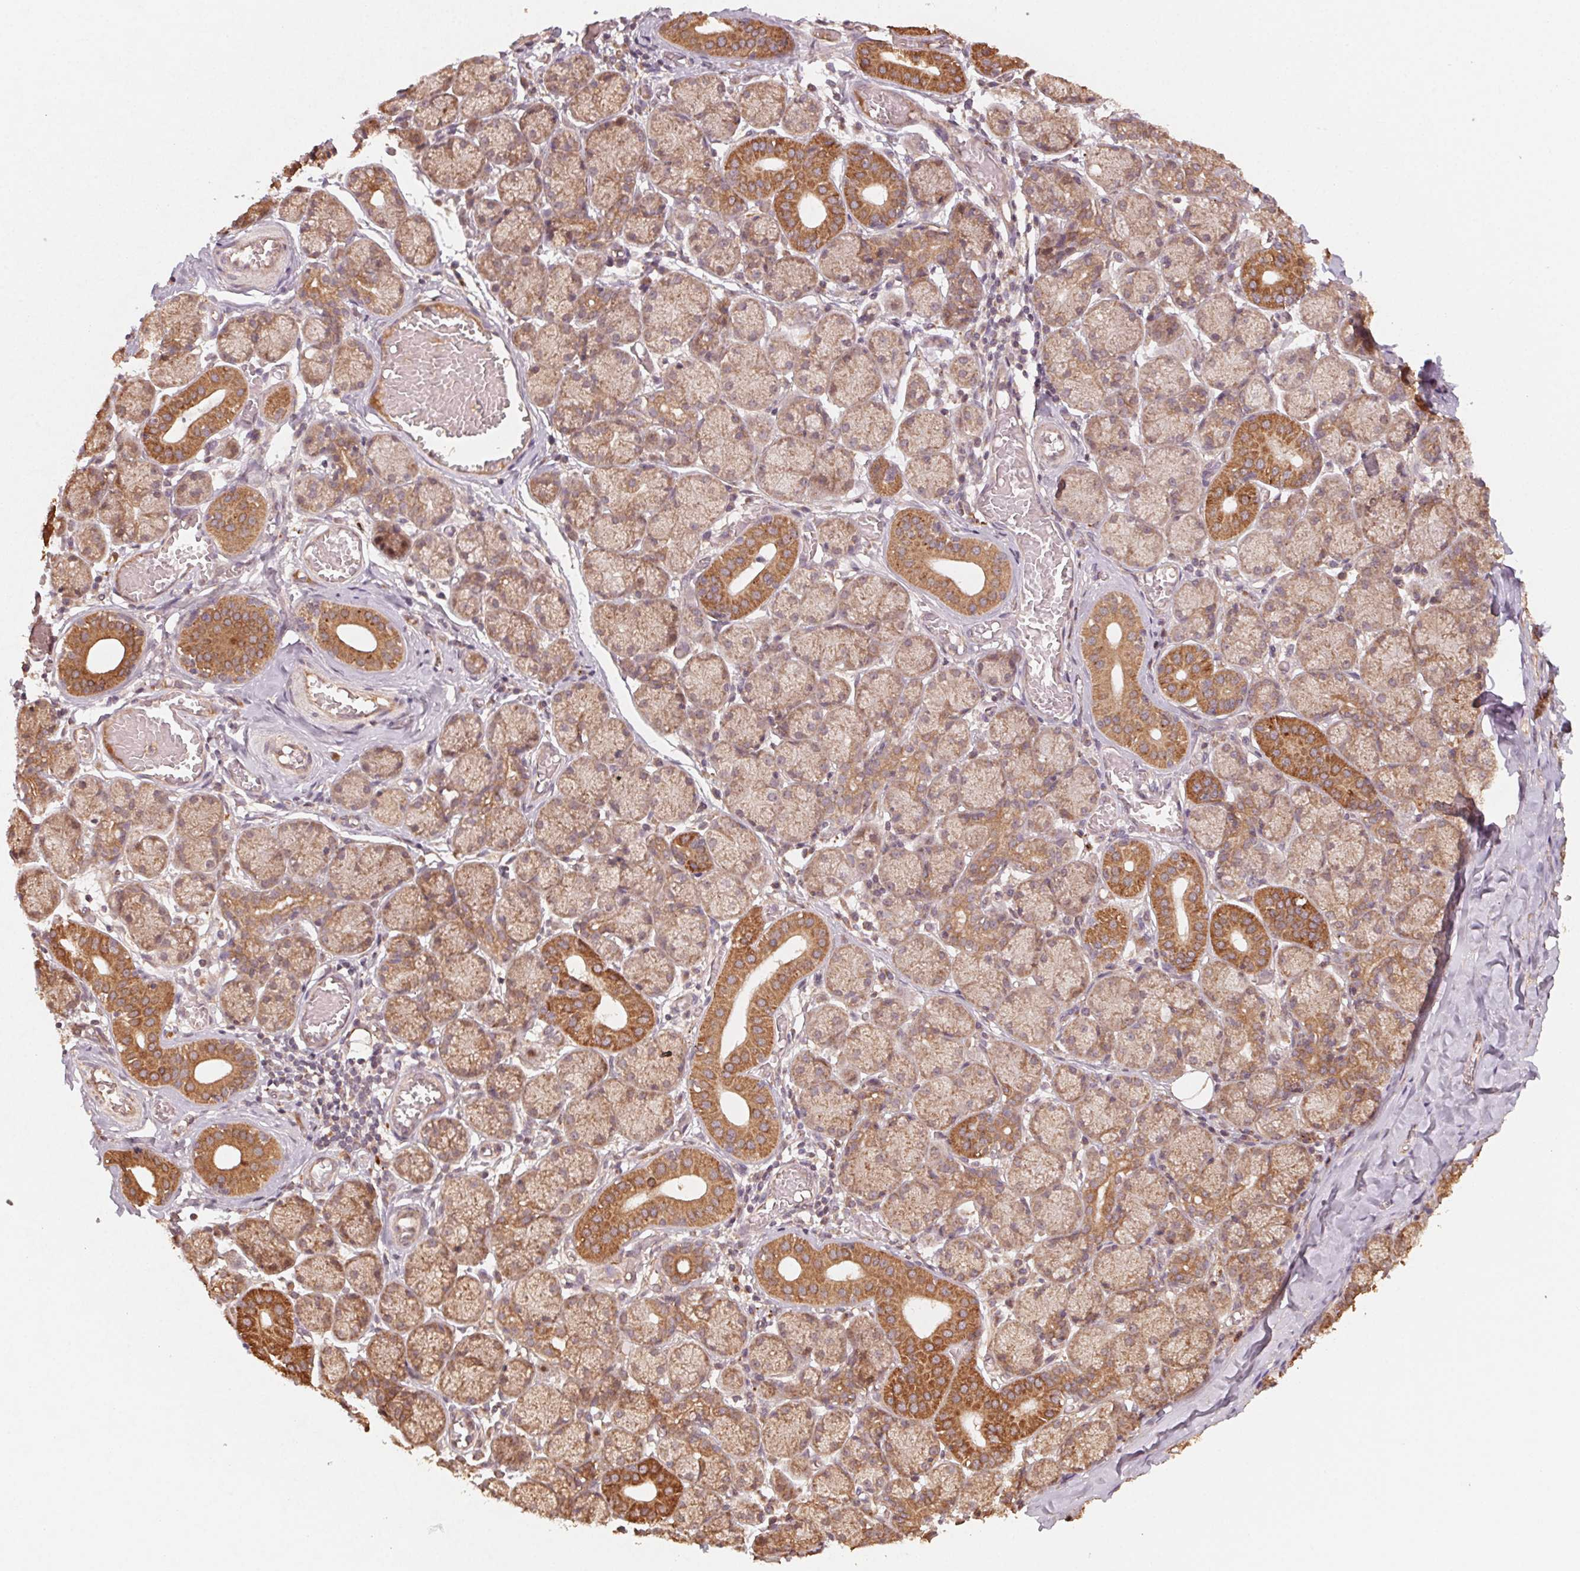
{"staining": {"intensity": "strong", "quantity": "25%-75%", "location": "cytoplasmic/membranous"}, "tissue": "salivary gland", "cell_type": "Glandular cells", "image_type": "normal", "snomed": [{"axis": "morphology", "description": "Normal tissue, NOS"}, {"axis": "topography", "description": "Salivary gland"}, {"axis": "topography", "description": "Peripheral nerve tissue"}], "caption": "Strong cytoplasmic/membranous protein expression is identified in approximately 25%-75% of glandular cells in salivary gland.", "gene": "WBP2", "patient": {"sex": "female", "age": 24}}